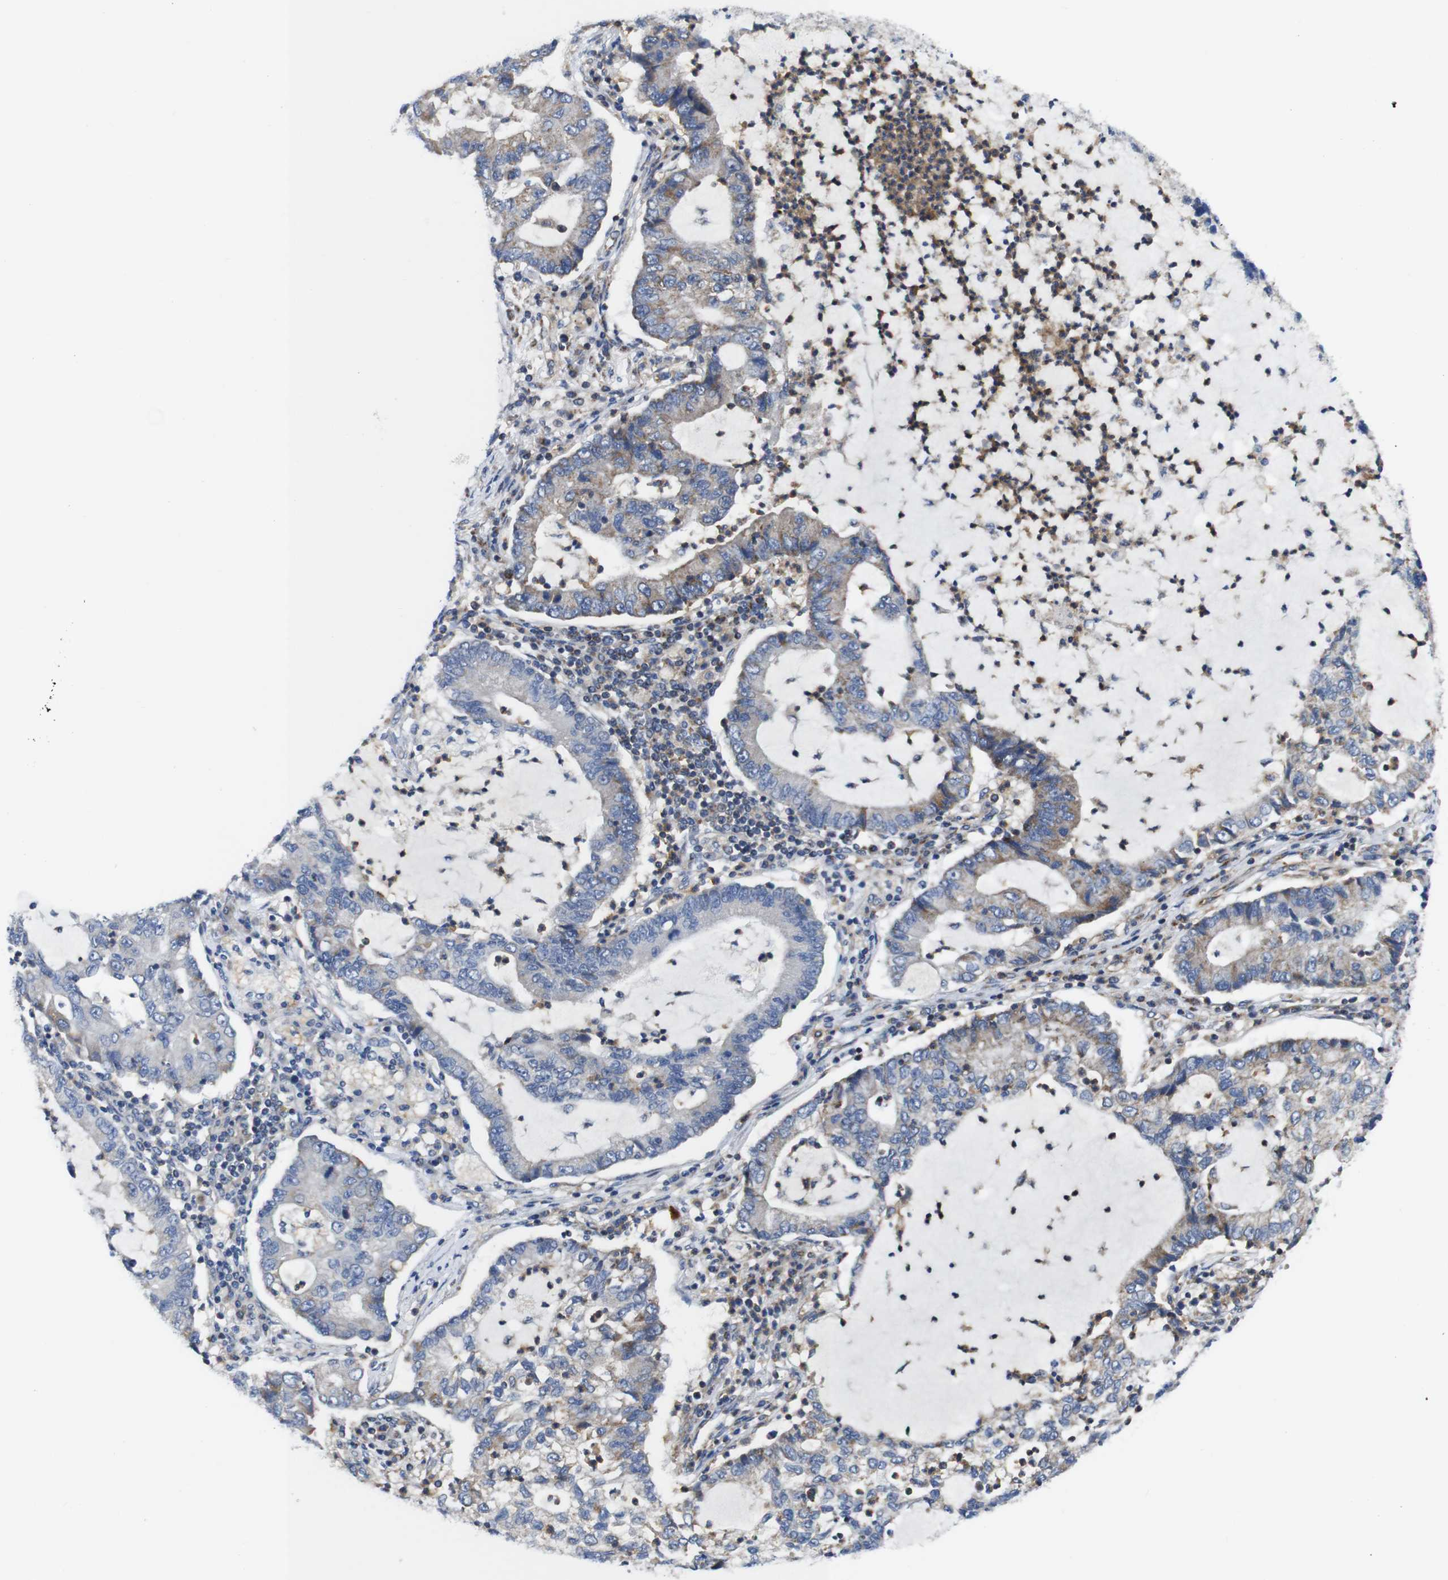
{"staining": {"intensity": "moderate", "quantity": "25%-75%", "location": "cytoplasmic/membranous"}, "tissue": "lung cancer", "cell_type": "Tumor cells", "image_type": "cancer", "snomed": [{"axis": "morphology", "description": "Adenocarcinoma, NOS"}, {"axis": "topography", "description": "Lung"}], "caption": "Moderate cytoplasmic/membranous expression is appreciated in approximately 25%-75% of tumor cells in lung cancer. The protein is stained brown, and the nuclei are stained in blue (DAB IHC with brightfield microscopy, high magnification).", "gene": "PDCD1LG2", "patient": {"sex": "female", "age": 51}}